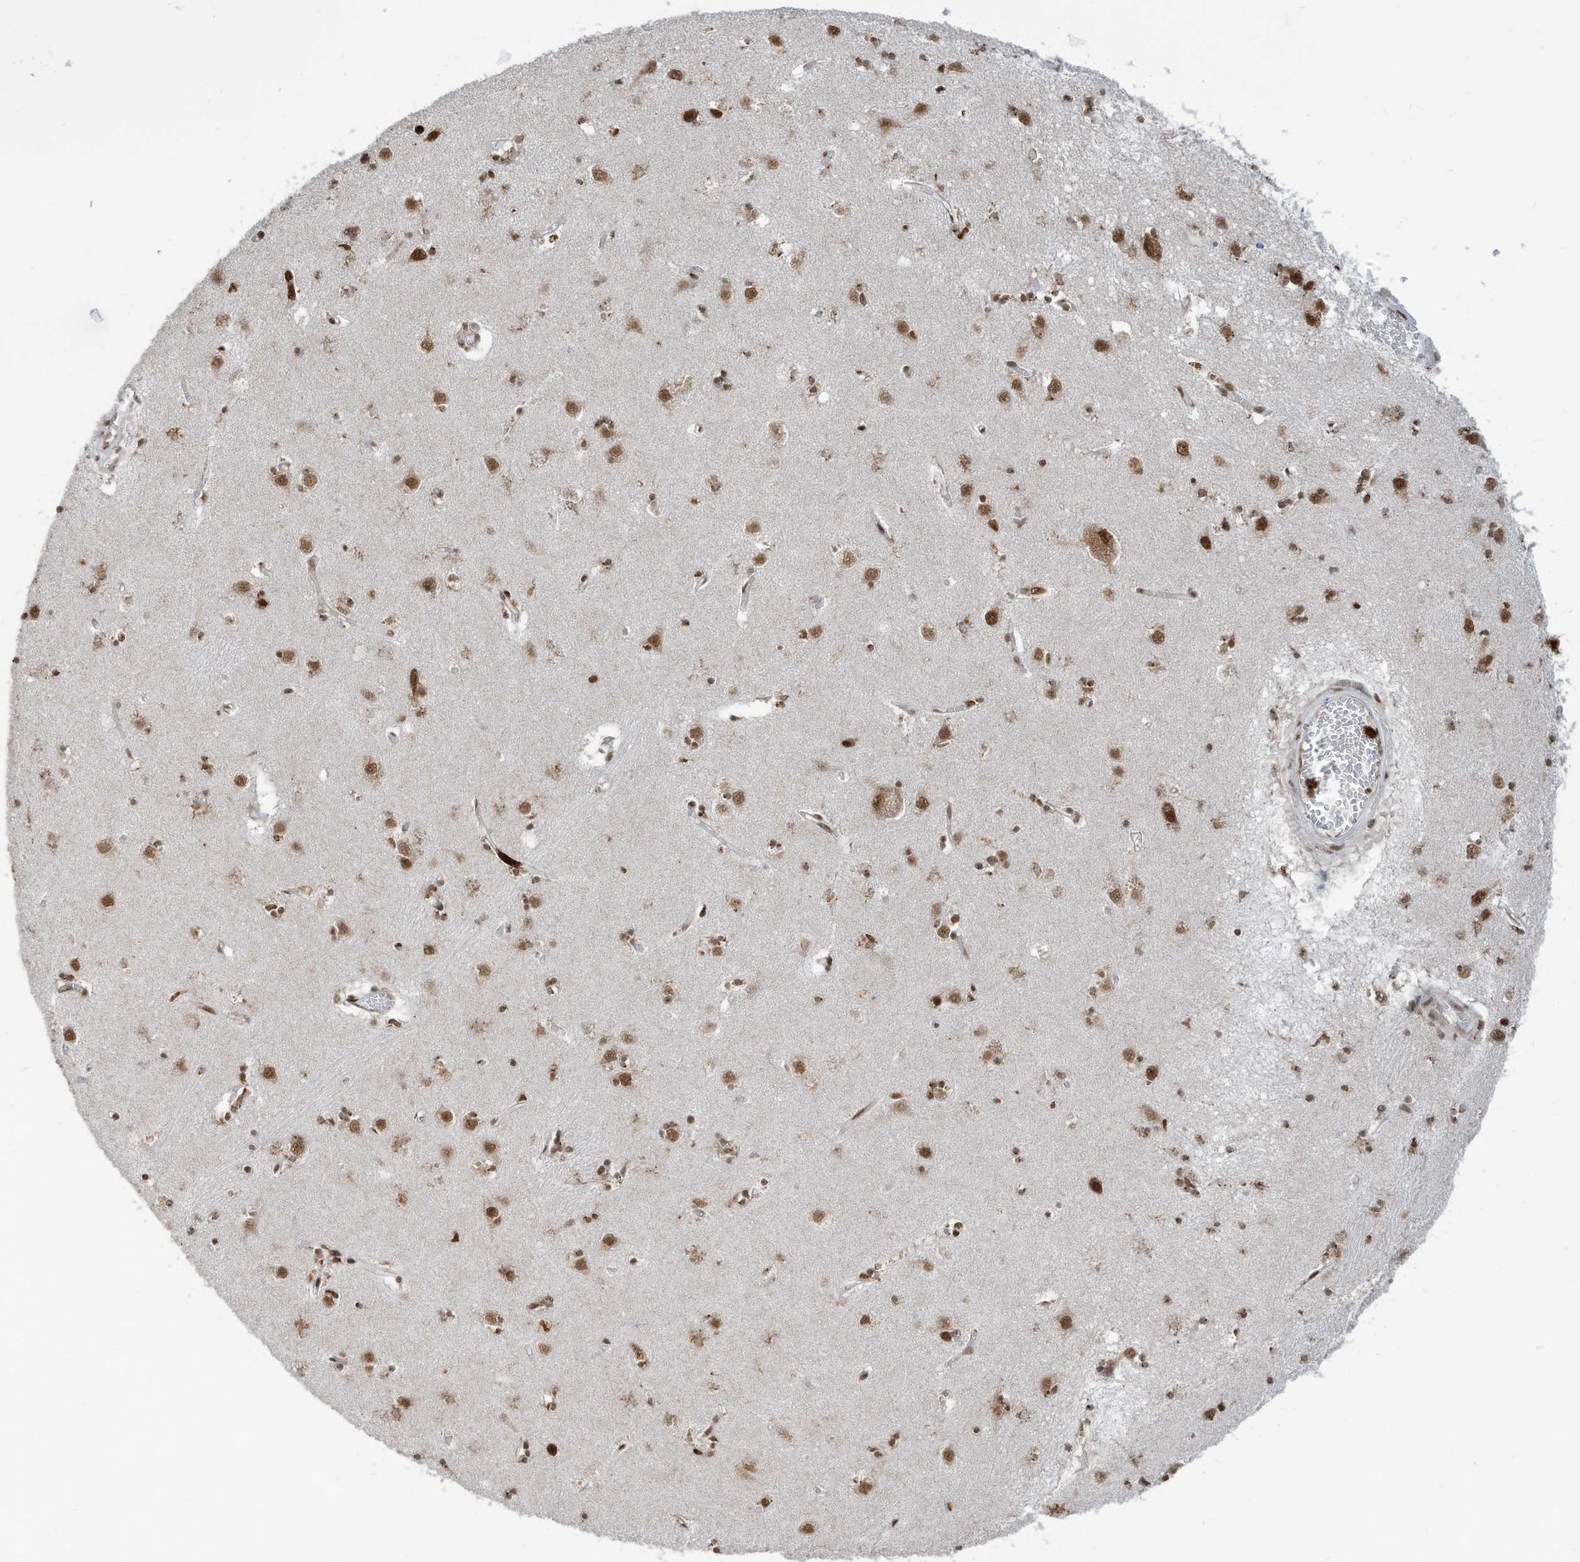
{"staining": {"intensity": "strong", "quantity": ">75%", "location": "nuclear"}, "tissue": "caudate", "cell_type": "Glial cells", "image_type": "normal", "snomed": [{"axis": "morphology", "description": "Normal tissue, NOS"}, {"axis": "topography", "description": "Lateral ventricle wall"}], "caption": "Protein expression analysis of unremarkable human caudate reveals strong nuclear staining in about >75% of glial cells. The staining was performed using DAB to visualize the protein expression in brown, while the nuclei were stained in blue with hematoxylin (Magnification: 20x).", "gene": "LBH", "patient": {"sex": "male", "age": 70}}